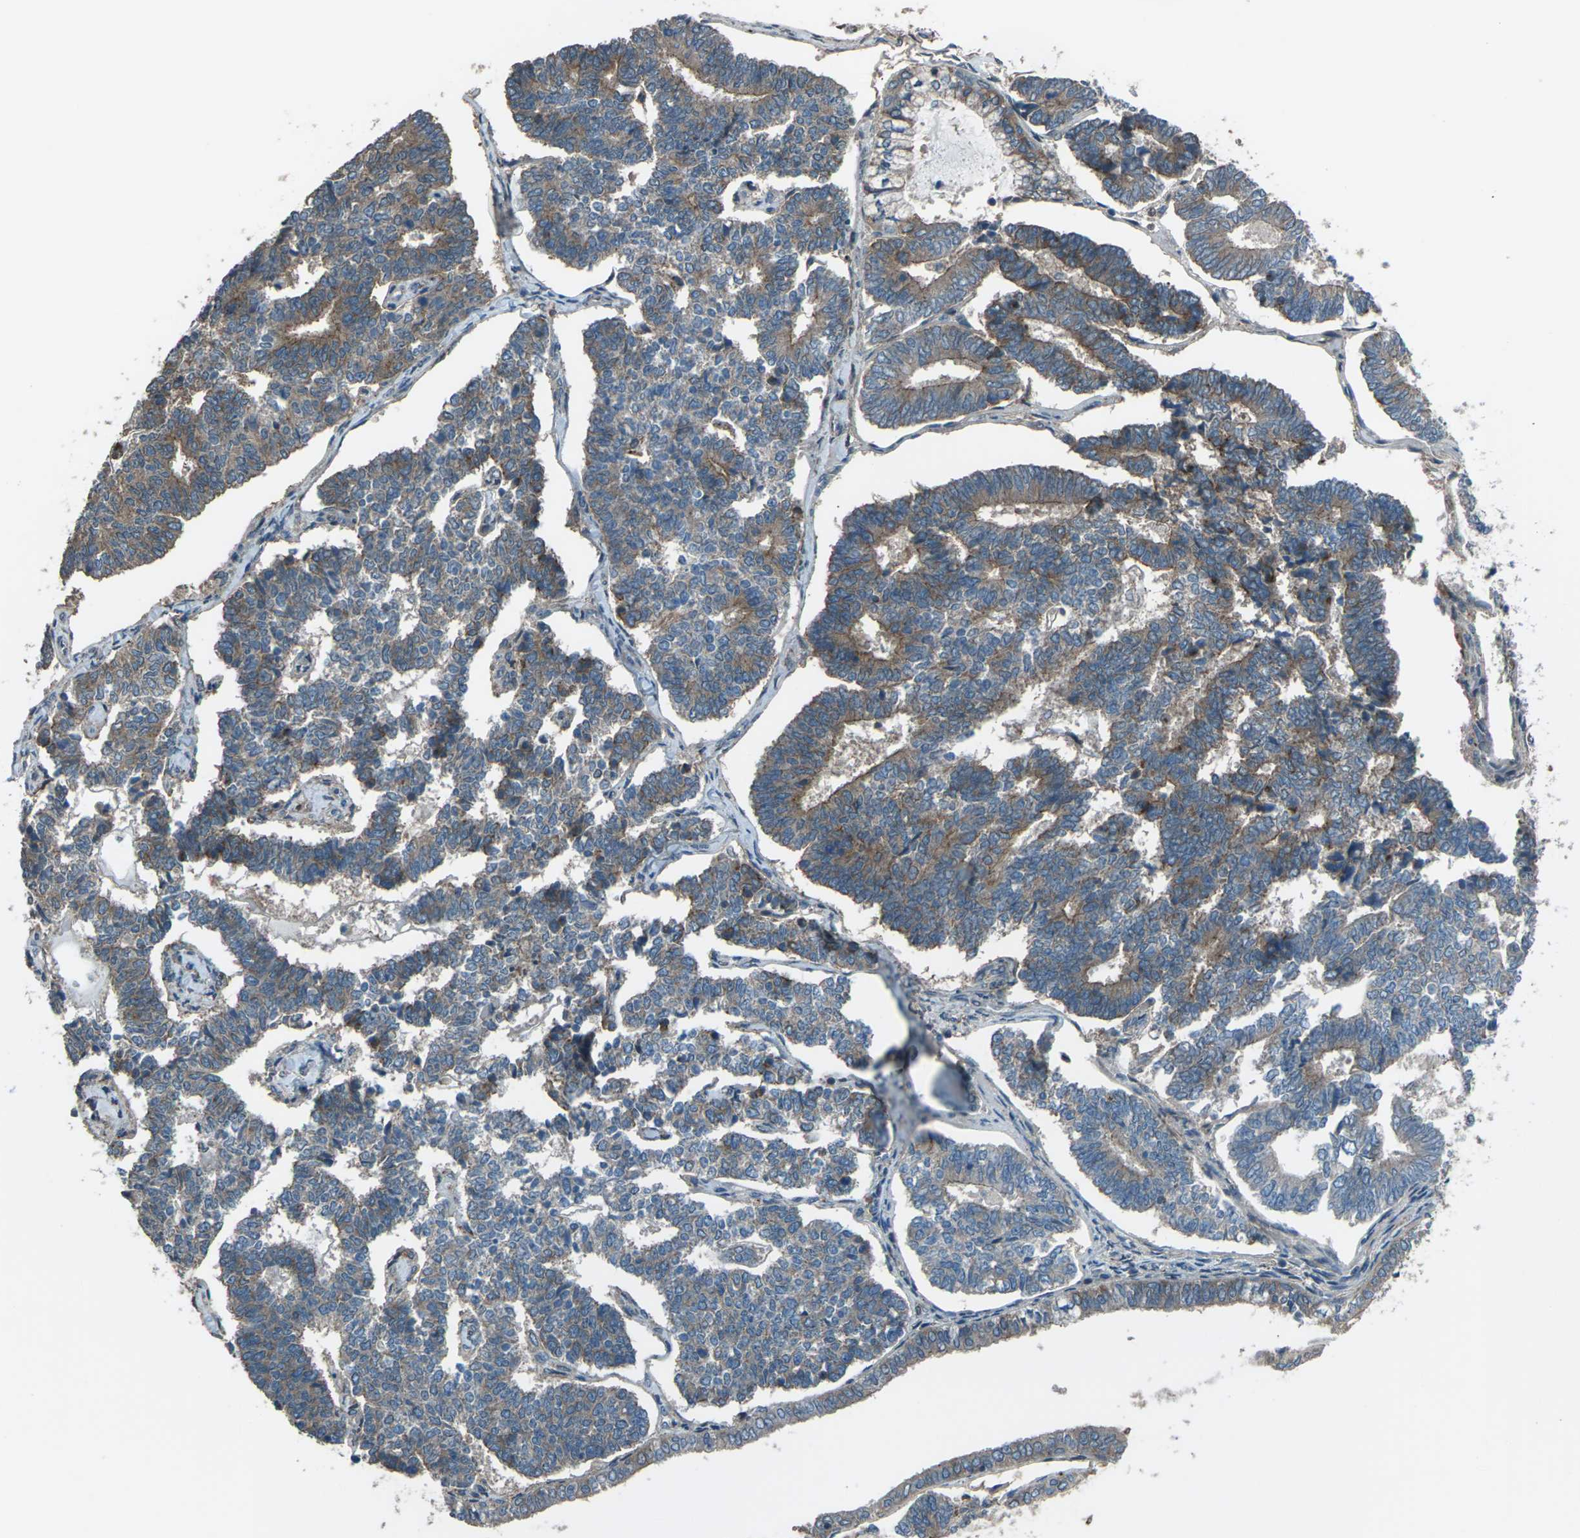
{"staining": {"intensity": "weak", "quantity": "25%-75%", "location": "cytoplasmic/membranous"}, "tissue": "endometrial cancer", "cell_type": "Tumor cells", "image_type": "cancer", "snomed": [{"axis": "morphology", "description": "Adenocarcinoma, NOS"}, {"axis": "topography", "description": "Endometrium"}], "caption": "Immunohistochemical staining of human endometrial cancer (adenocarcinoma) reveals weak cytoplasmic/membranous protein positivity in about 25%-75% of tumor cells. (DAB IHC, brown staining for protein, blue staining for nuclei).", "gene": "CMTM4", "patient": {"sex": "female", "age": 70}}